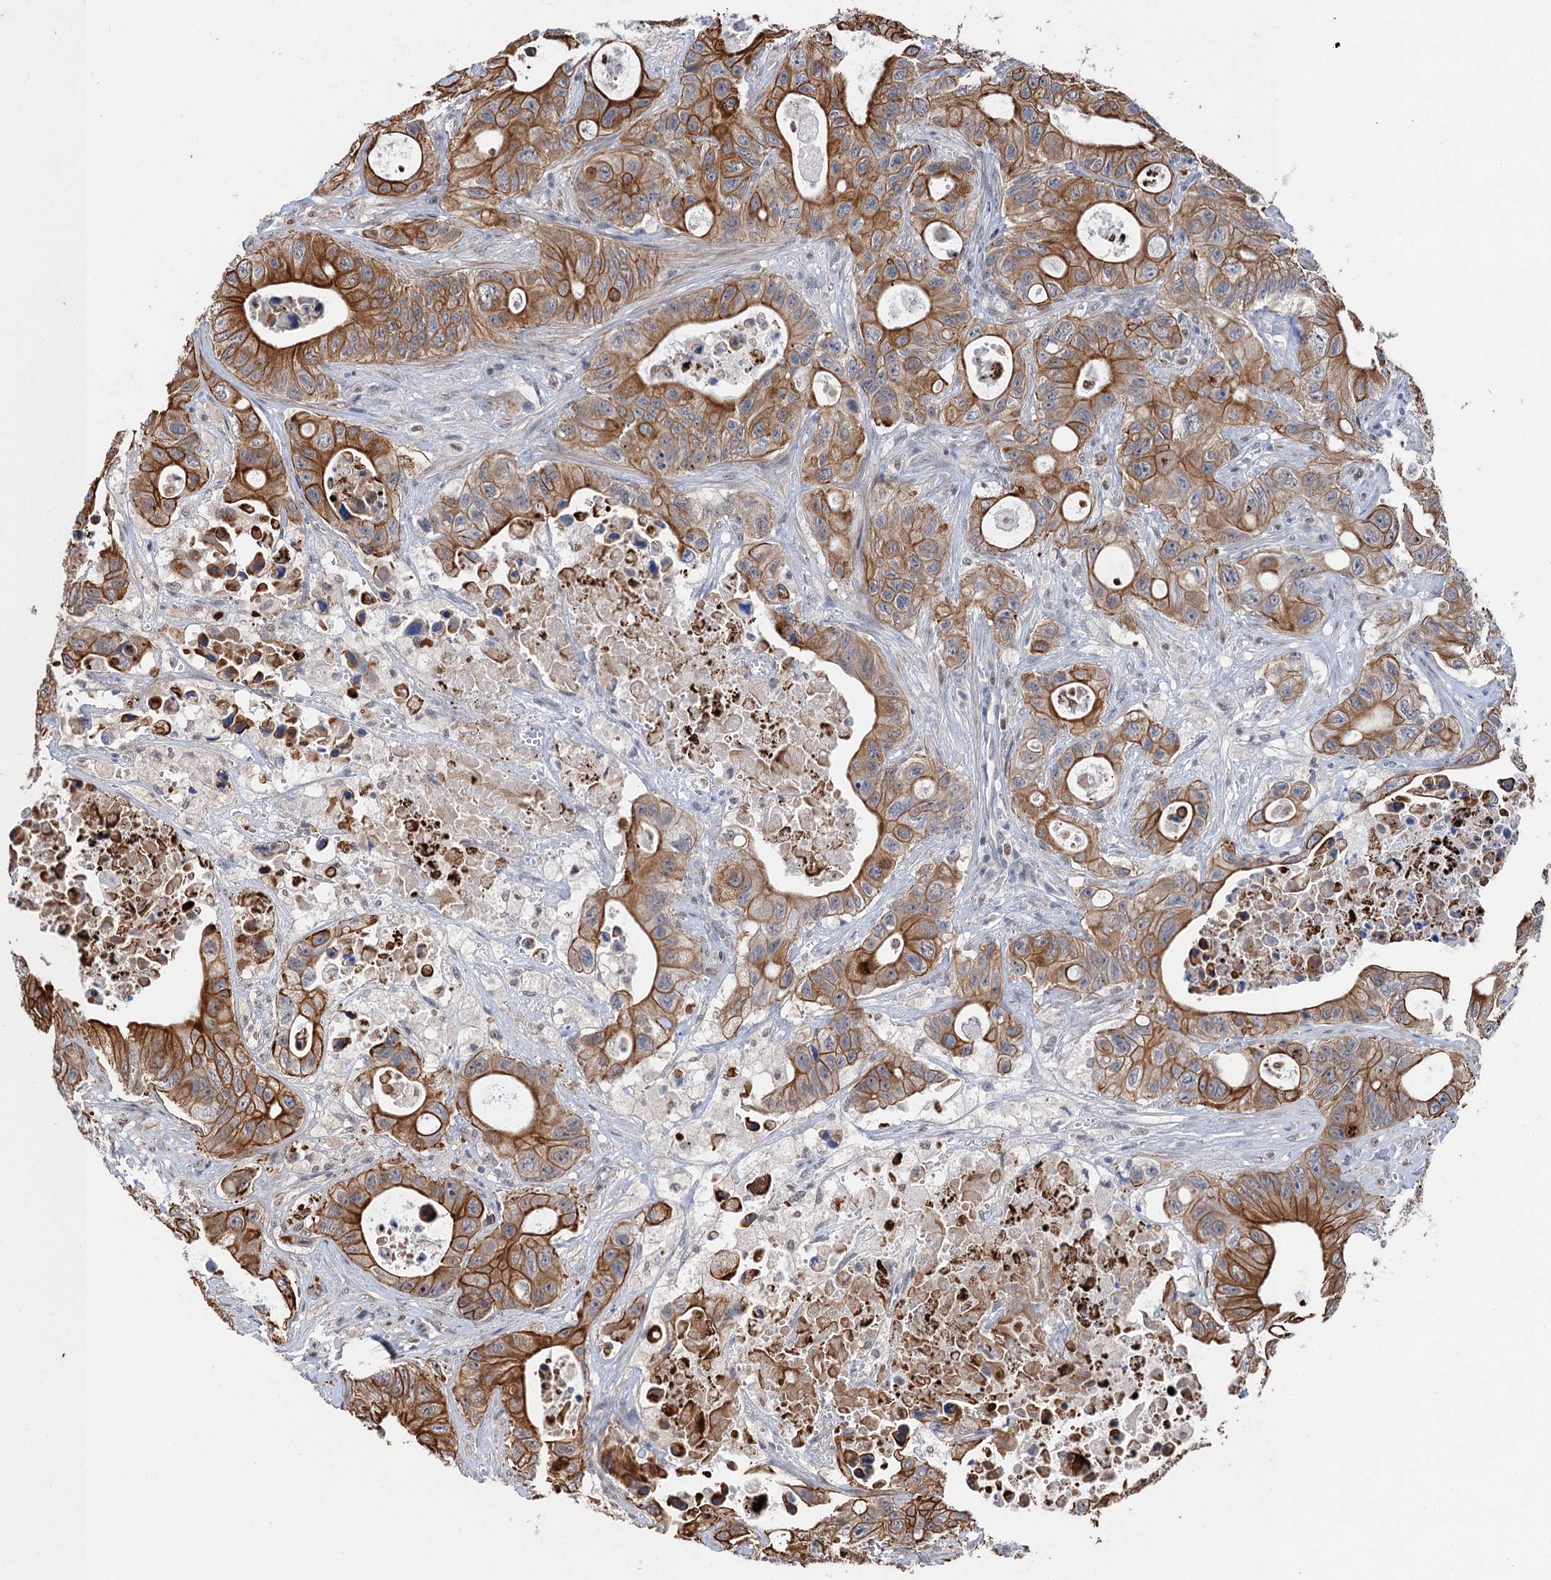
{"staining": {"intensity": "strong", "quantity": "25%-75%", "location": "cytoplasmic/membranous"}, "tissue": "colorectal cancer", "cell_type": "Tumor cells", "image_type": "cancer", "snomed": [{"axis": "morphology", "description": "Adenocarcinoma, NOS"}, {"axis": "topography", "description": "Colon"}], "caption": "High-magnification brightfield microscopy of colorectal cancer (adenocarcinoma) stained with DAB (3,3'-diaminobenzidine) (brown) and counterstained with hematoxylin (blue). tumor cells exhibit strong cytoplasmic/membranous positivity is appreciated in about25%-75% of cells. The protein is stained brown, and the nuclei are stained in blue (DAB (3,3'-diaminobenzidine) IHC with brightfield microscopy, high magnification).", "gene": "TTC31", "patient": {"sex": "female", "age": 46}}